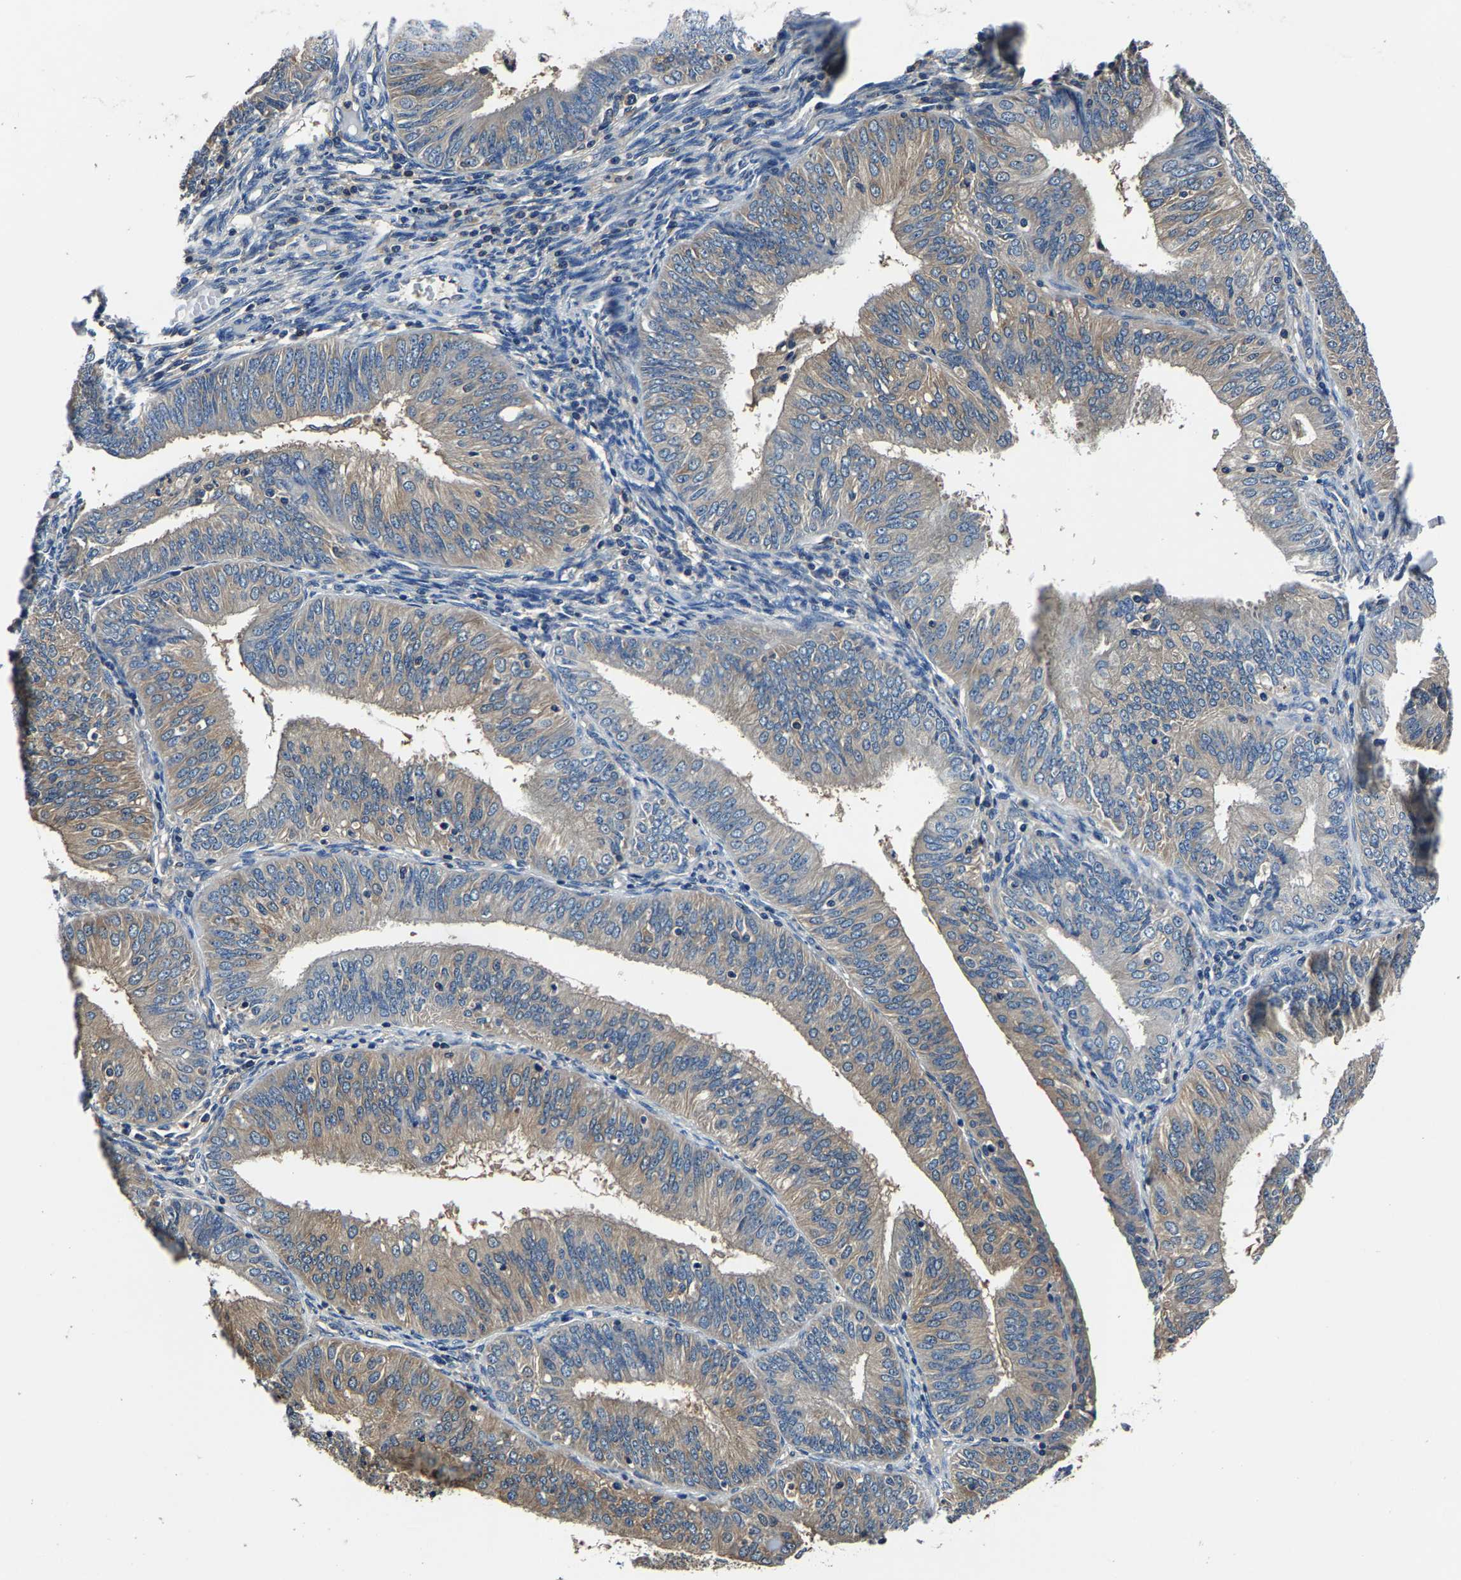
{"staining": {"intensity": "weak", "quantity": "<25%", "location": "cytoplasmic/membranous"}, "tissue": "endometrial cancer", "cell_type": "Tumor cells", "image_type": "cancer", "snomed": [{"axis": "morphology", "description": "Adenocarcinoma, NOS"}, {"axis": "topography", "description": "Endometrium"}], "caption": "A photomicrograph of endometrial adenocarcinoma stained for a protein displays no brown staining in tumor cells.", "gene": "ALDOB", "patient": {"sex": "female", "age": 58}}